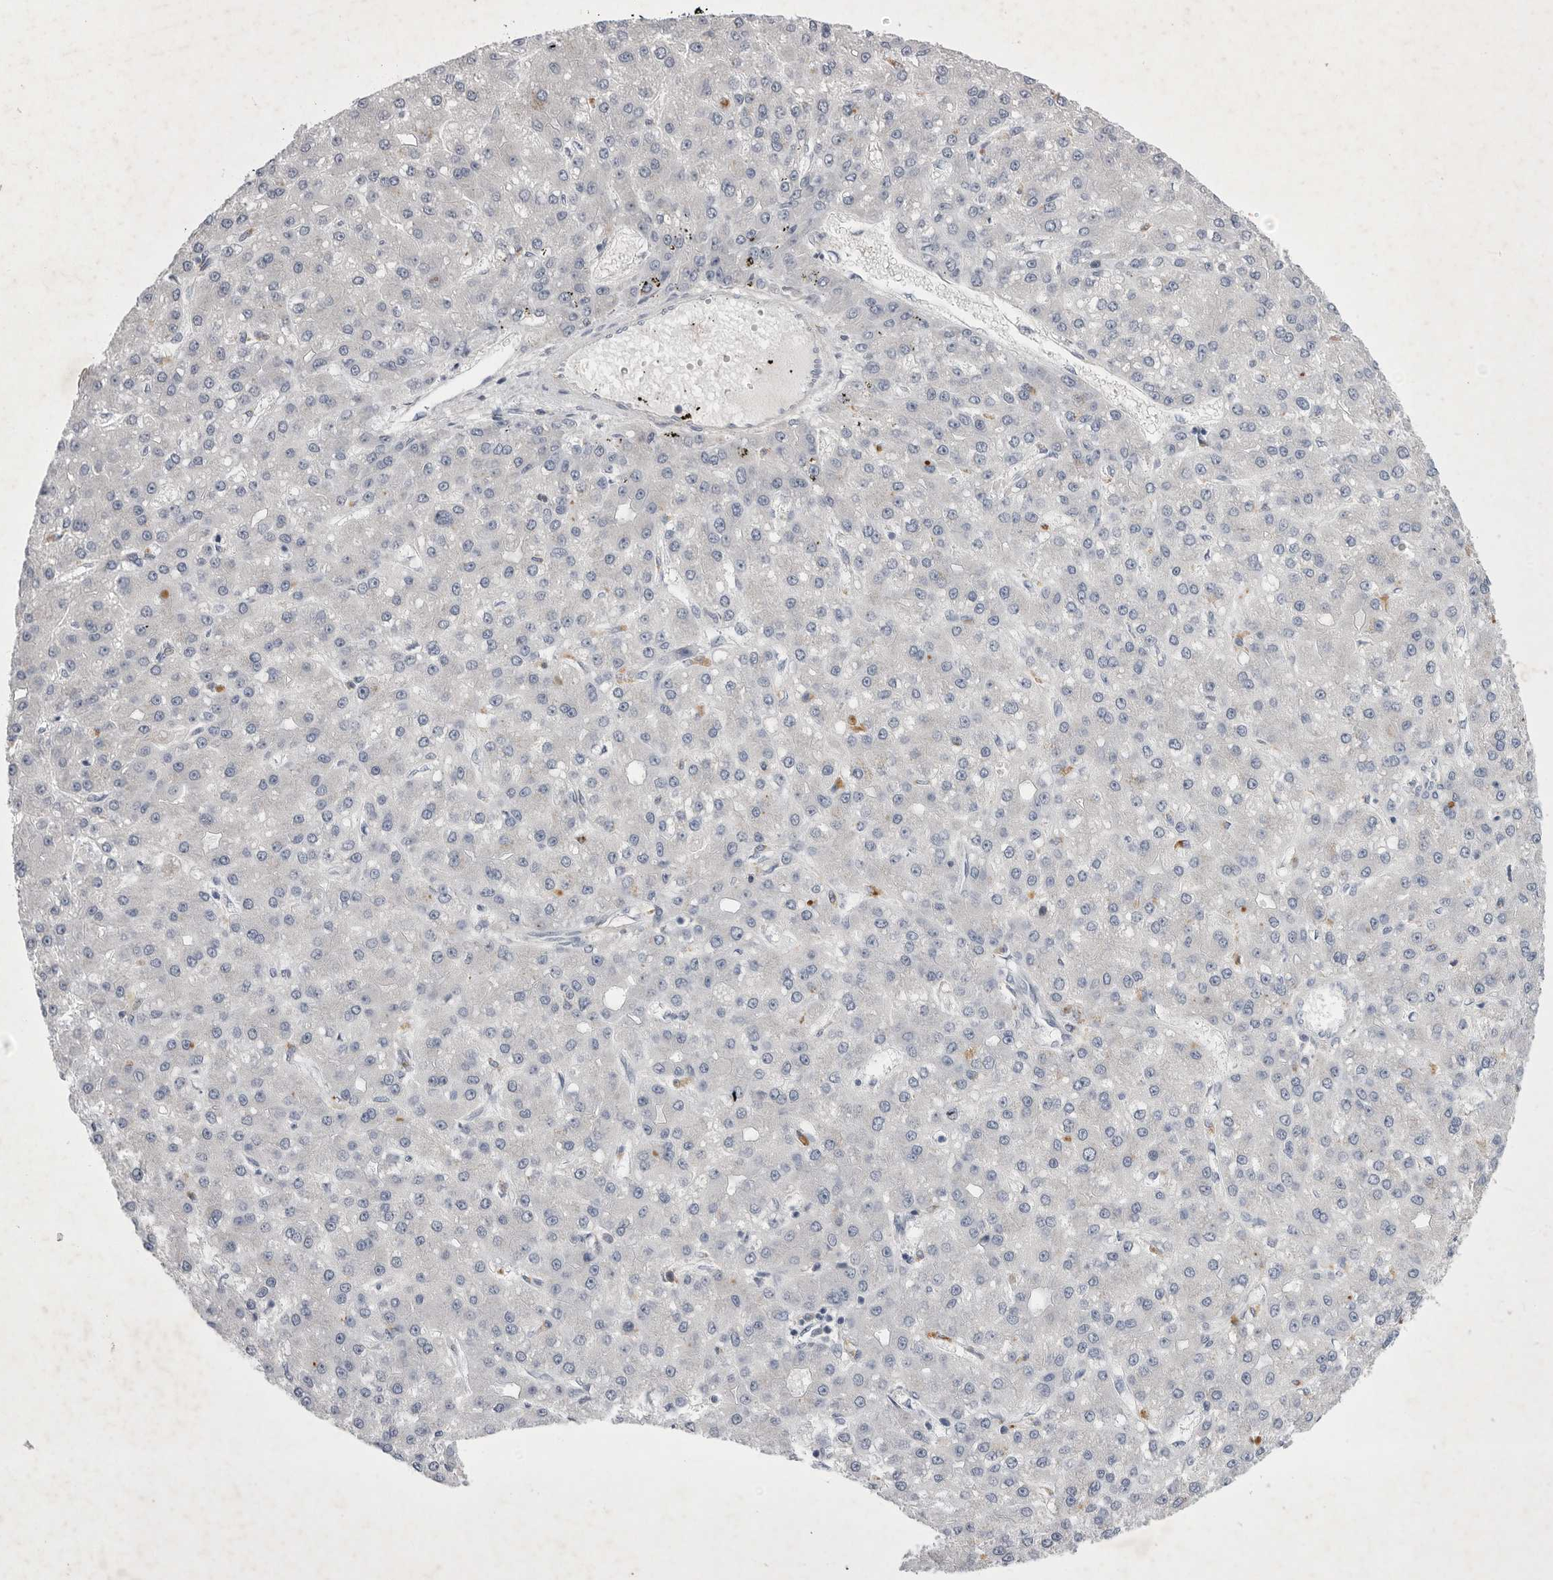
{"staining": {"intensity": "negative", "quantity": "none", "location": "none"}, "tissue": "liver cancer", "cell_type": "Tumor cells", "image_type": "cancer", "snomed": [{"axis": "morphology", "description": "Carcinoma, Hepatocellular, NOS"}, {"axis": "topography", "description": "Liver"}], "caption": "DAB (3,3'-diaminobenzidine) immunohistochemical staining of human liver cancer shows no significant positivity in tumor cells.", "gene": "SIGLEC10", "patient": {"sex": "male", "age": 67}}